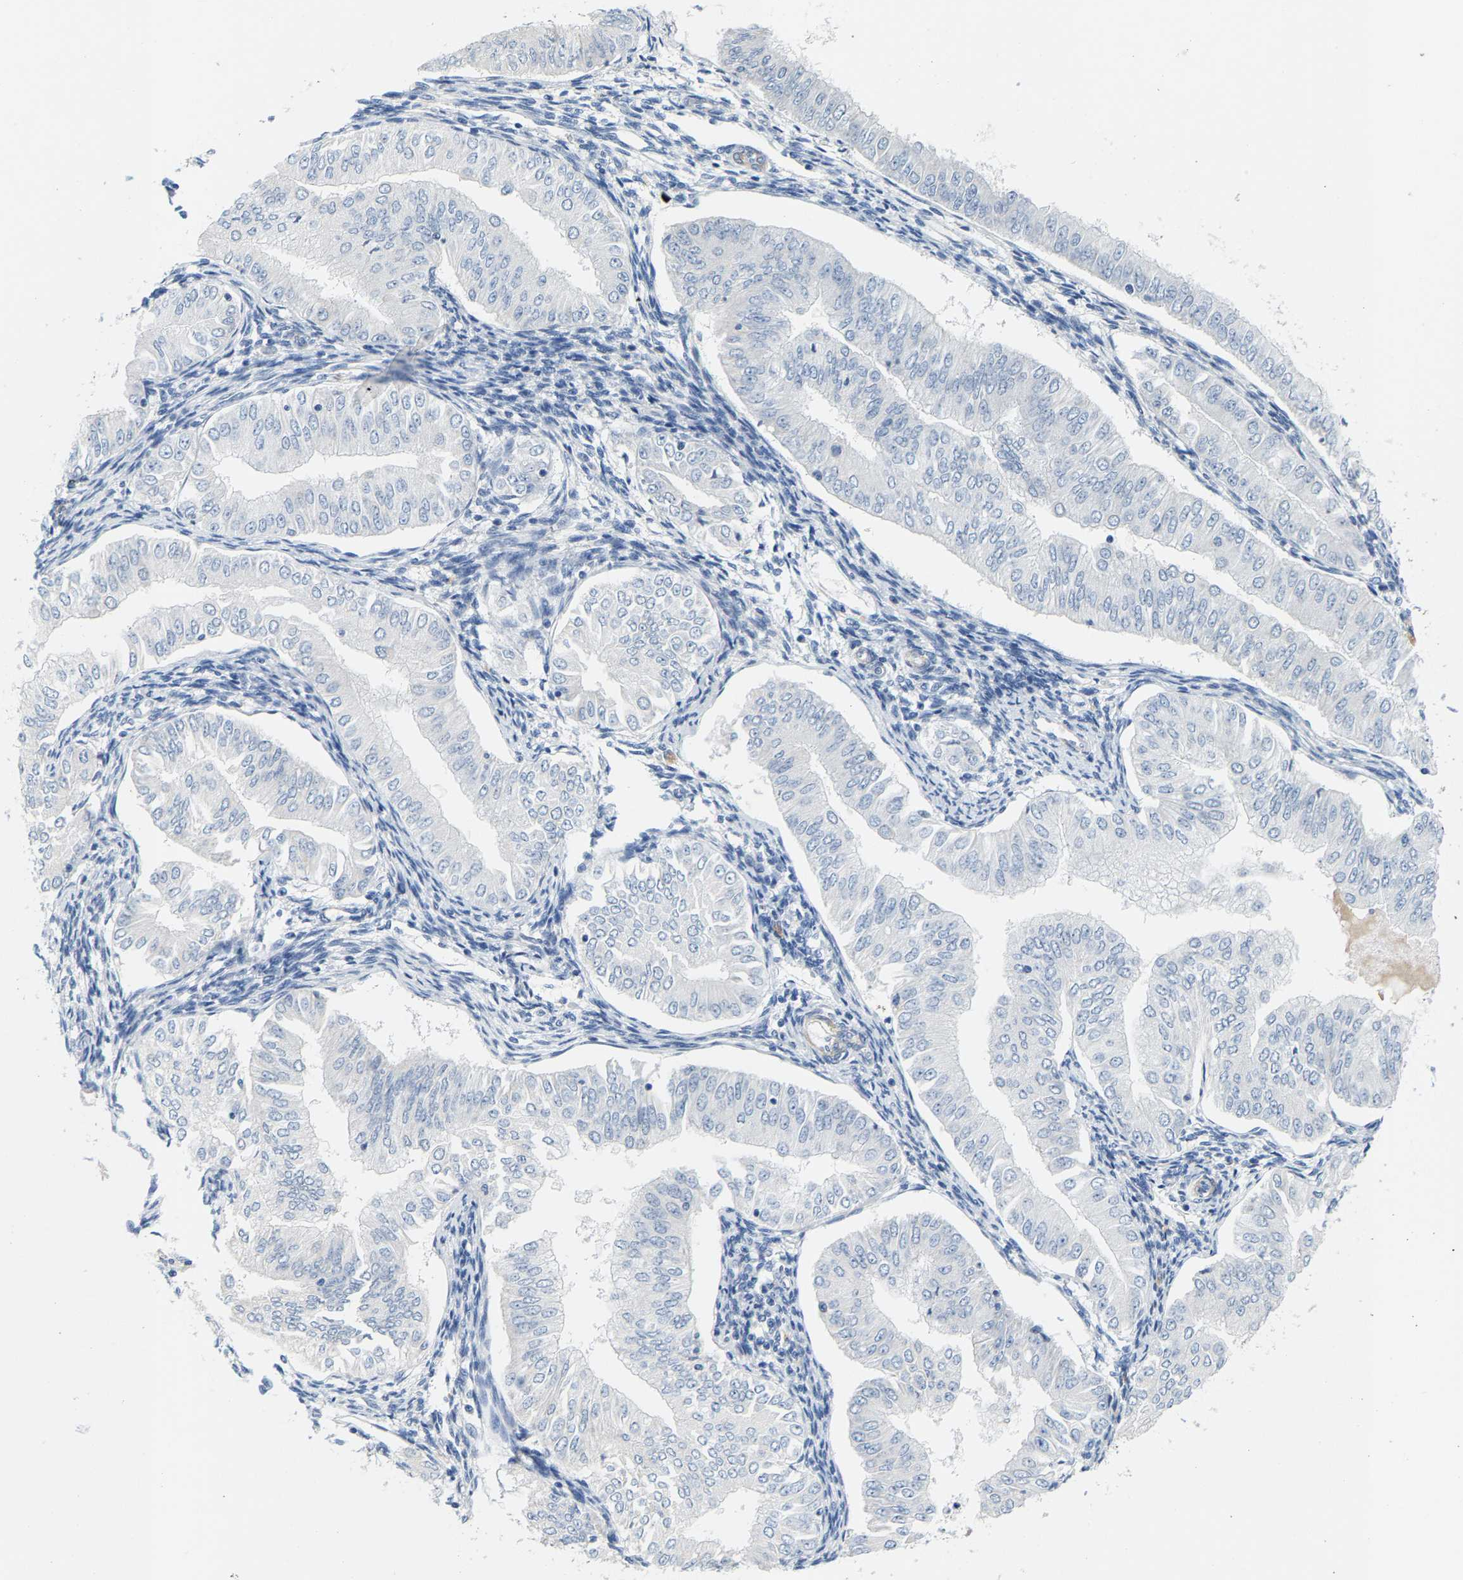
{"staining": {"intensity": "negative", "quantity": "none", "location": "none"}, "tissue": "endometrial cancer", "cell_type": "Tumor cells", "image_type": "cancer", "snomed": [{"axis": "morphology", "description": "Normal tissue, NOS"}, {"axis": "morphology", "description": "Adenocarcinoma, NOS"}, {"axis": "topography", "description": "Endometrium"}], "caption": "Immunohistochemistry histopathology image of neoplastic tissue: endometrial cancer (adenocarcinoma) stained with DAB (3,3'-diaminobenzidine) exhibits no significant protein positivity in tumor cells.", "gene": "SHMT2", "patient": {"sex": "female", "age": 53}}